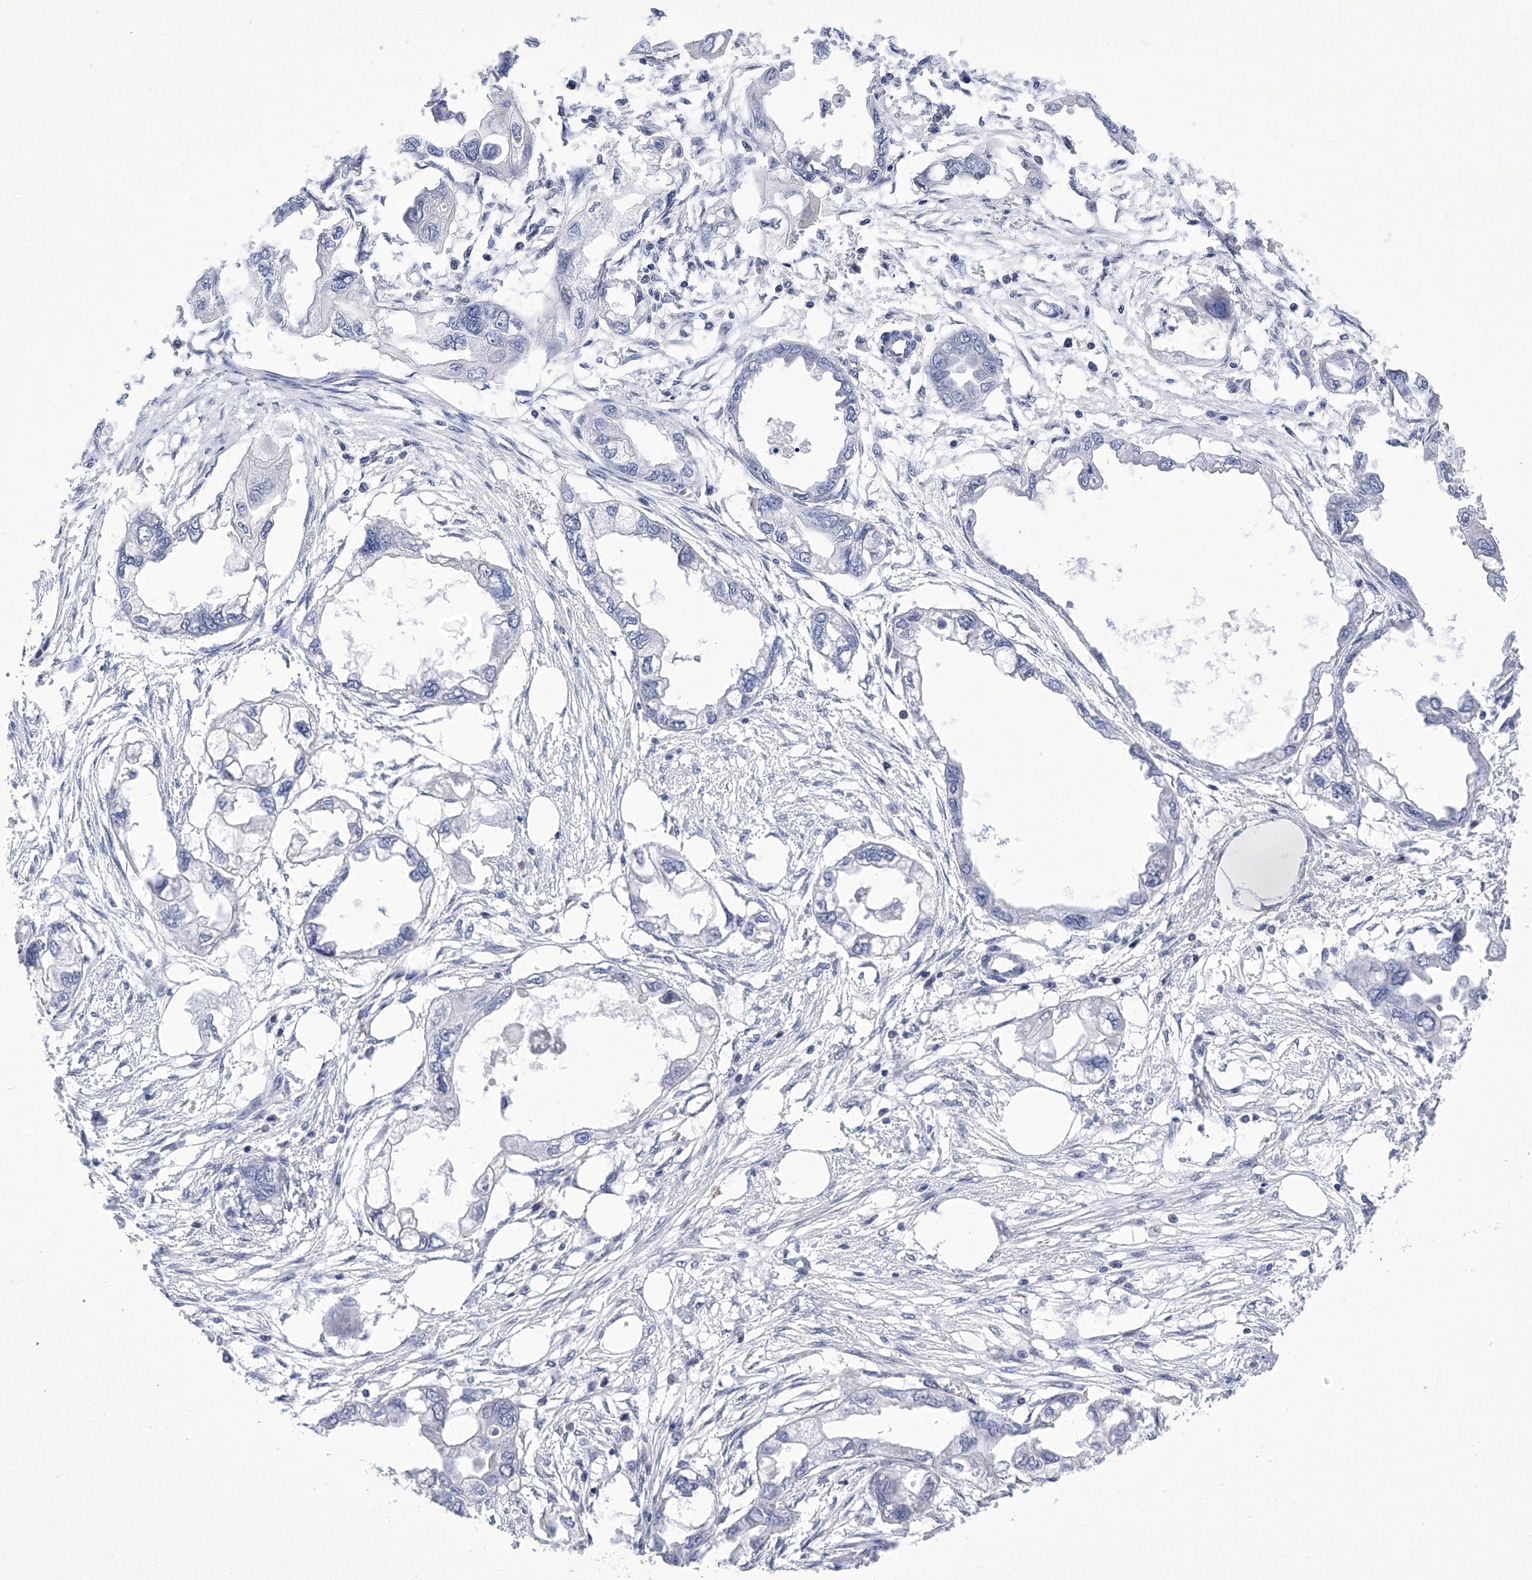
{"staining": {"intensity": "negative", "quantity": "none", "location": "none"}, "tissue": "endometrial cancer", "cell_type": "Tumor cells", "image_type": "cancer", "snomed": [{"axis": "morphology", "description": "Adenocarcinoma, NOS"}, {"axis": "morphology", "description": "Adenocarcinoma, metastatic, NOS"}, {"axis": "topography", "description": "Adipose tissue"}, {"axis": "topography", "description": "Endometrium"}], "caption": "Tumor cells show no significant expression in metastatic adenocarcinoma (endometrial). (Immunohistochemistry (ihc), brightfield microscopy, high magnification).", "gene": "NUFIP1", "patient": {"sex": "female", "age": 67}}